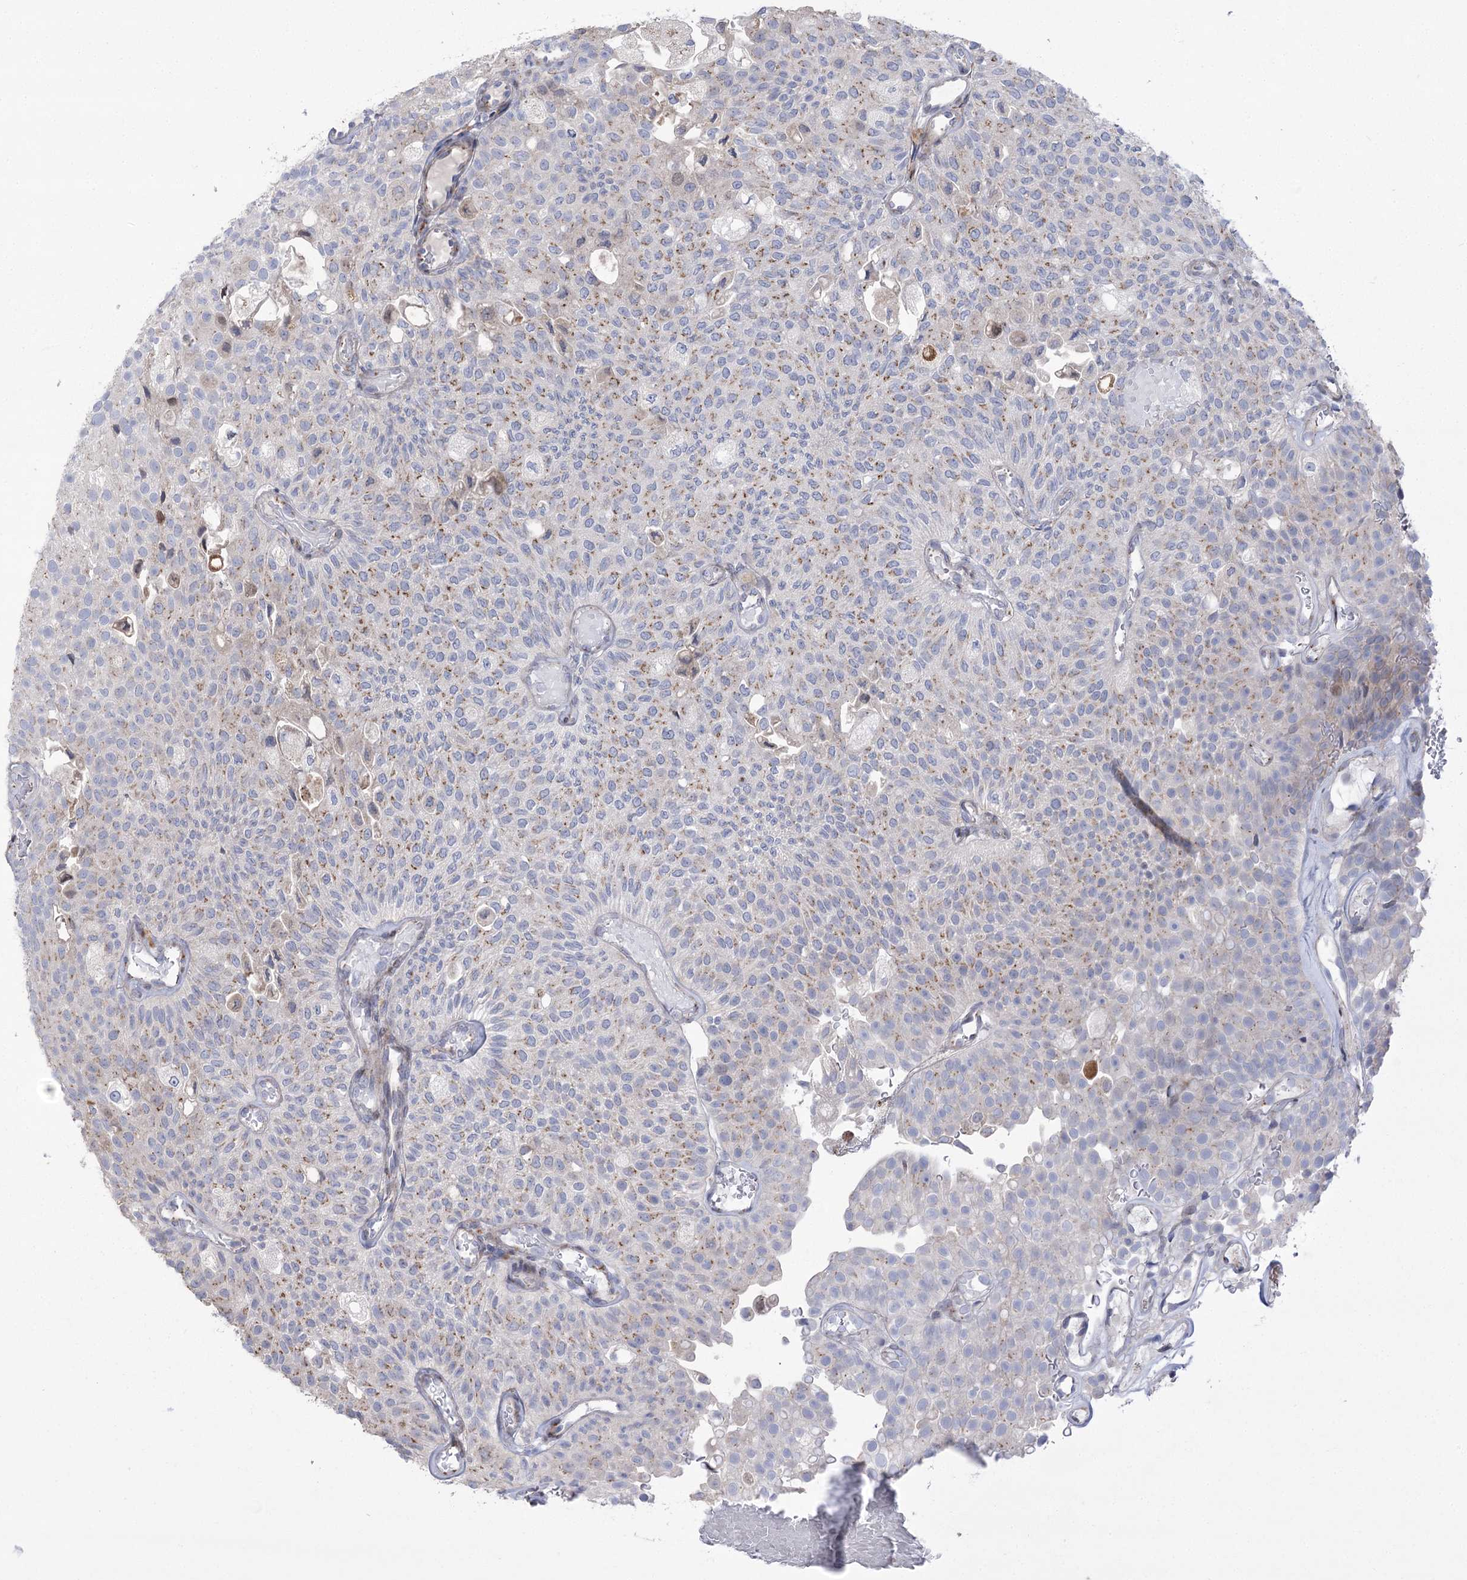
{"staining": {"intensity": "moderate", "quantity": "<25%", "location": "cytoplasmic/membranous"}, "tissue": "urothelial cancer", "cell_type": "Tumor cells", "image_type": "cancer", "snomed": [{"axis": "morphology", "description": "Urothelial carcinoma, Low grade"}, {"axis": "topography", "description": "Urinary bladder"}], "caption": "Protein staining of low-grade urothelial carcinoma tissue reveals moderate cytoplasmic/membranous staining in about <25% of tumor cells. (IHC, brightfield microscopy, high magnification).", "gene": "NME7", "patient": {"sex": "male", "age": 78}}